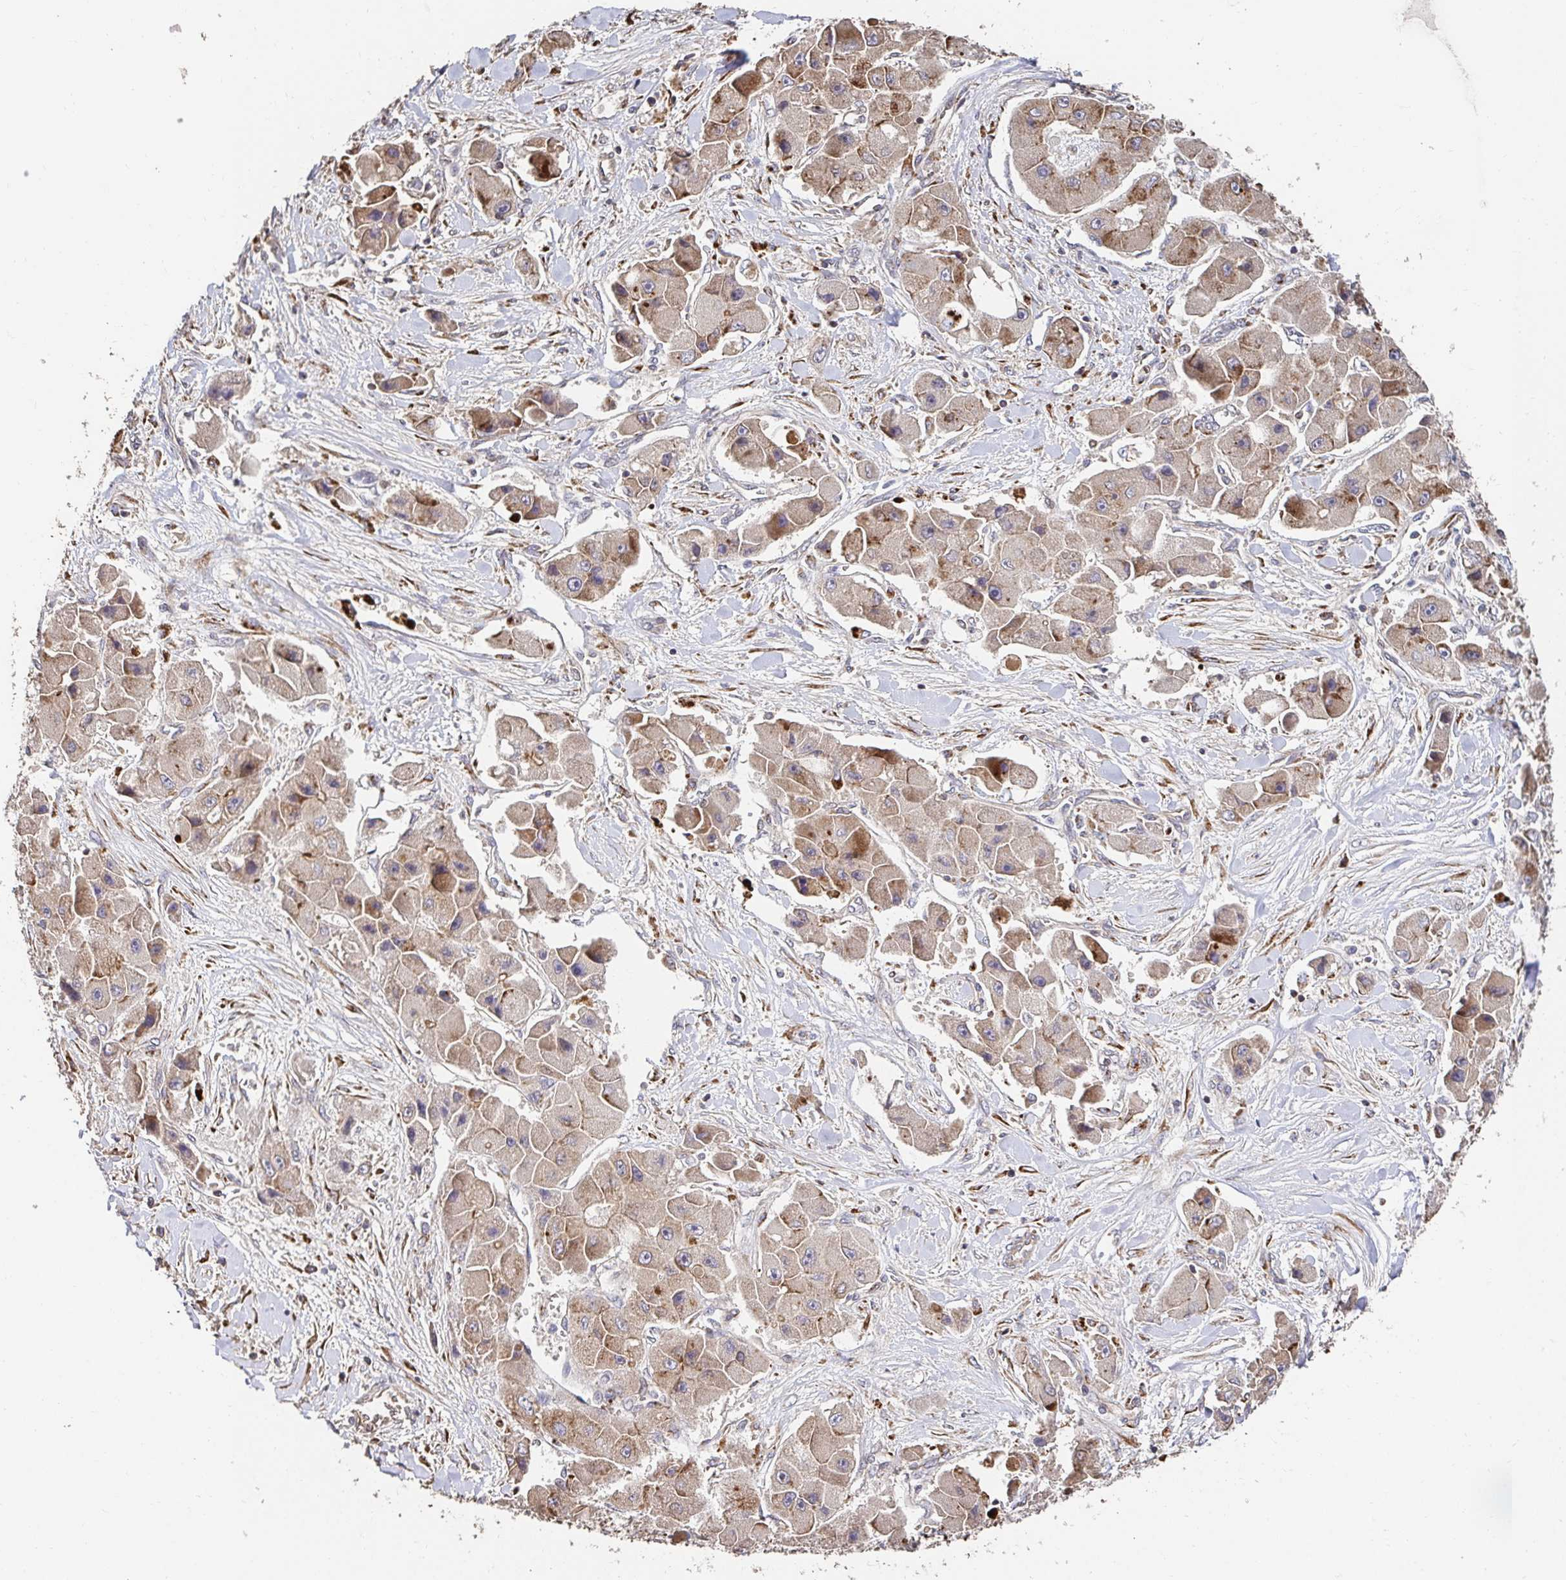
{"staining": {"intensity": "moderate", "quantity": "<25%", "location": "cytoplasmic/membranous"}, "tissue": "liver cancer", "cell_type": "Tumor cells", "image_type": "cancer", "snomed": [{"axis": "morphology", "description": "Carcinoma, Hepatocellular, NOS"}, {"axis": "topography", "description": "Liver"}], "caption": "Brown immunohistochemical staining in human liver hepatocellular carcinoma shows moderate cytoplasmic/membranous staining in approximately <25% of tumor cells.", "gene": "APBB1", "patient": {"sex": "male", "age": 24}}